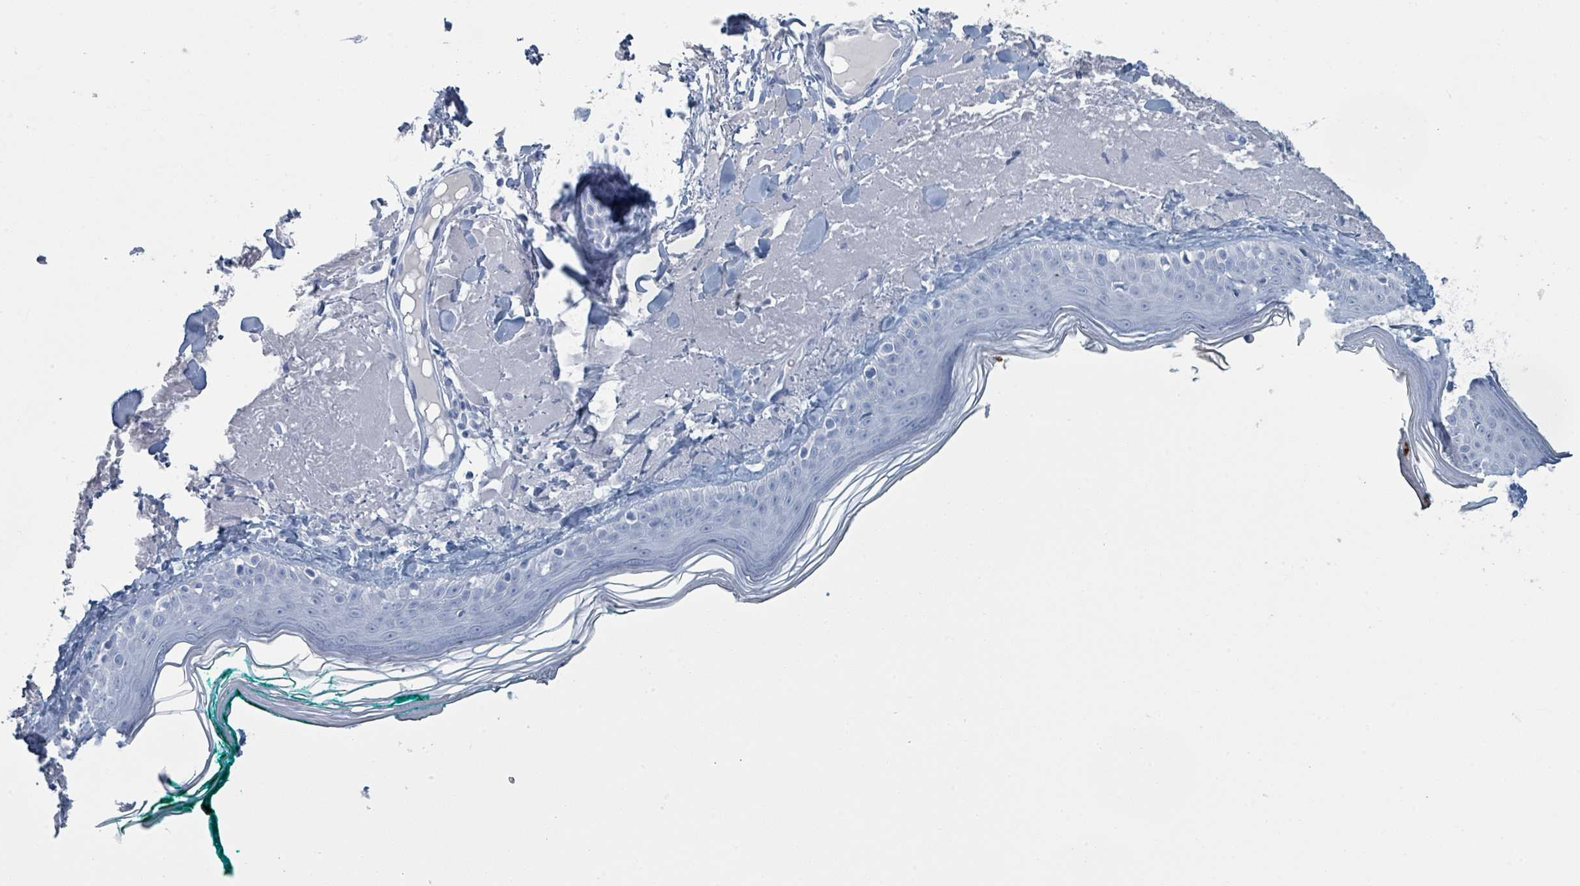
{"staining": {"intensity": "negative", "quantity": "none", "location": "none"}, "tissue": "skin", "cell_type": "Fibroblasts", "image_type": "normal", "snomed": [{"axis": "morphology", "description": "Normal tissue, NOS"}, {"axis": "morphology", "description": "Malignant melanoma, NOS"}, {"axis": "topography", "description": "Skin"}], "caption": "DAB (3,3'-diaminobenzidine) immunohistochemical staining of benign skin displays no significant positivity in fibroblasts. (DAB immunohistochemistry with hematoxylin counter stain).", "gene": "DEFA4", "patient": {"sex": "male", "age": 80}}